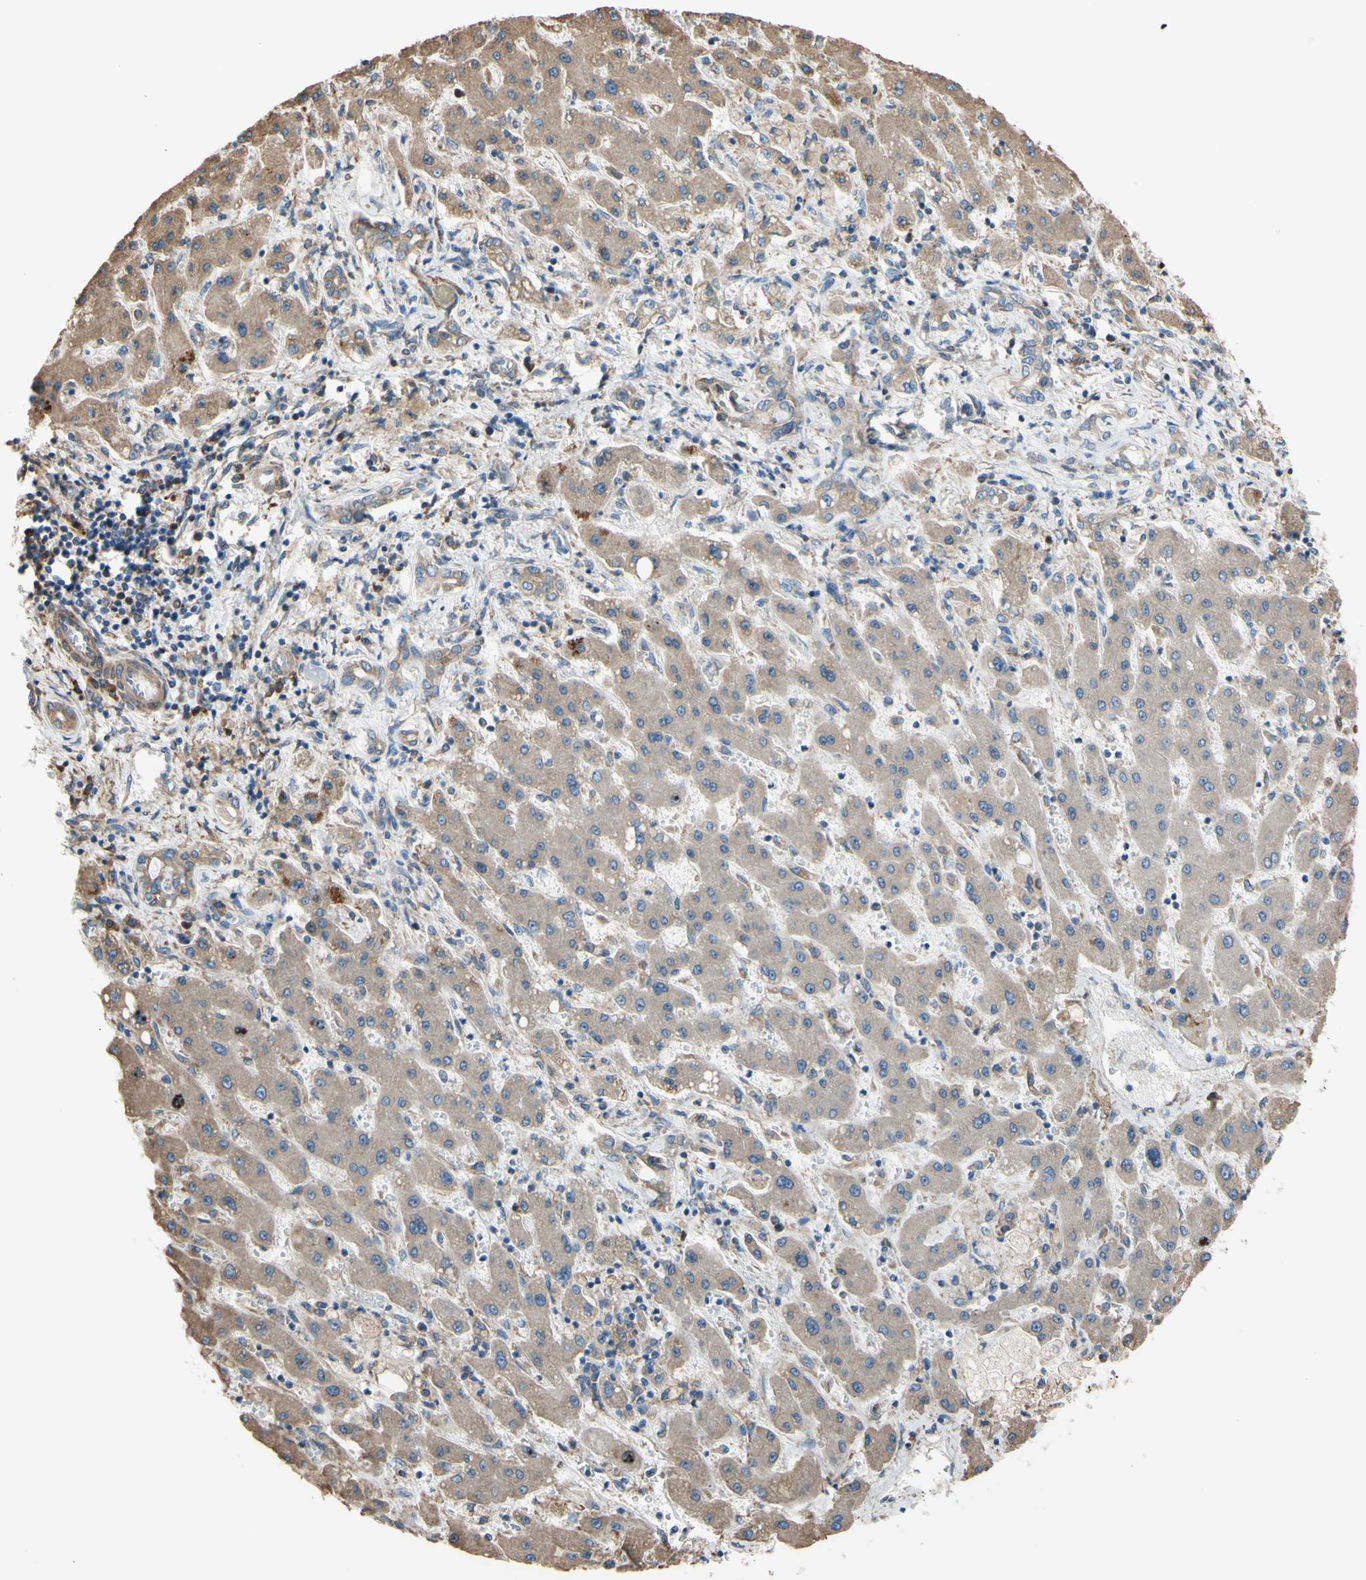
{"staining": {"intensity": "moderate", "quantity": ">75%", "location": "cytoplasmic/membranous"}, "tissue": "liver cancer", "cell_type": "Tumor cells", "image_type": "cancer", "snomed": [{"axis": "morphology", "description": "Cholangiocarcinoma"}, {"axis": "topography", "description": "Liver"}], "caption": "Immunohistochemical staining of cholangiocarcinoma (liver) shows medium levels of moderate cytoplasmic/membranous staining in approximately >75% of tumor cells.", "gene": "BMF", "patient": {"sex": "male", "age": 50}}